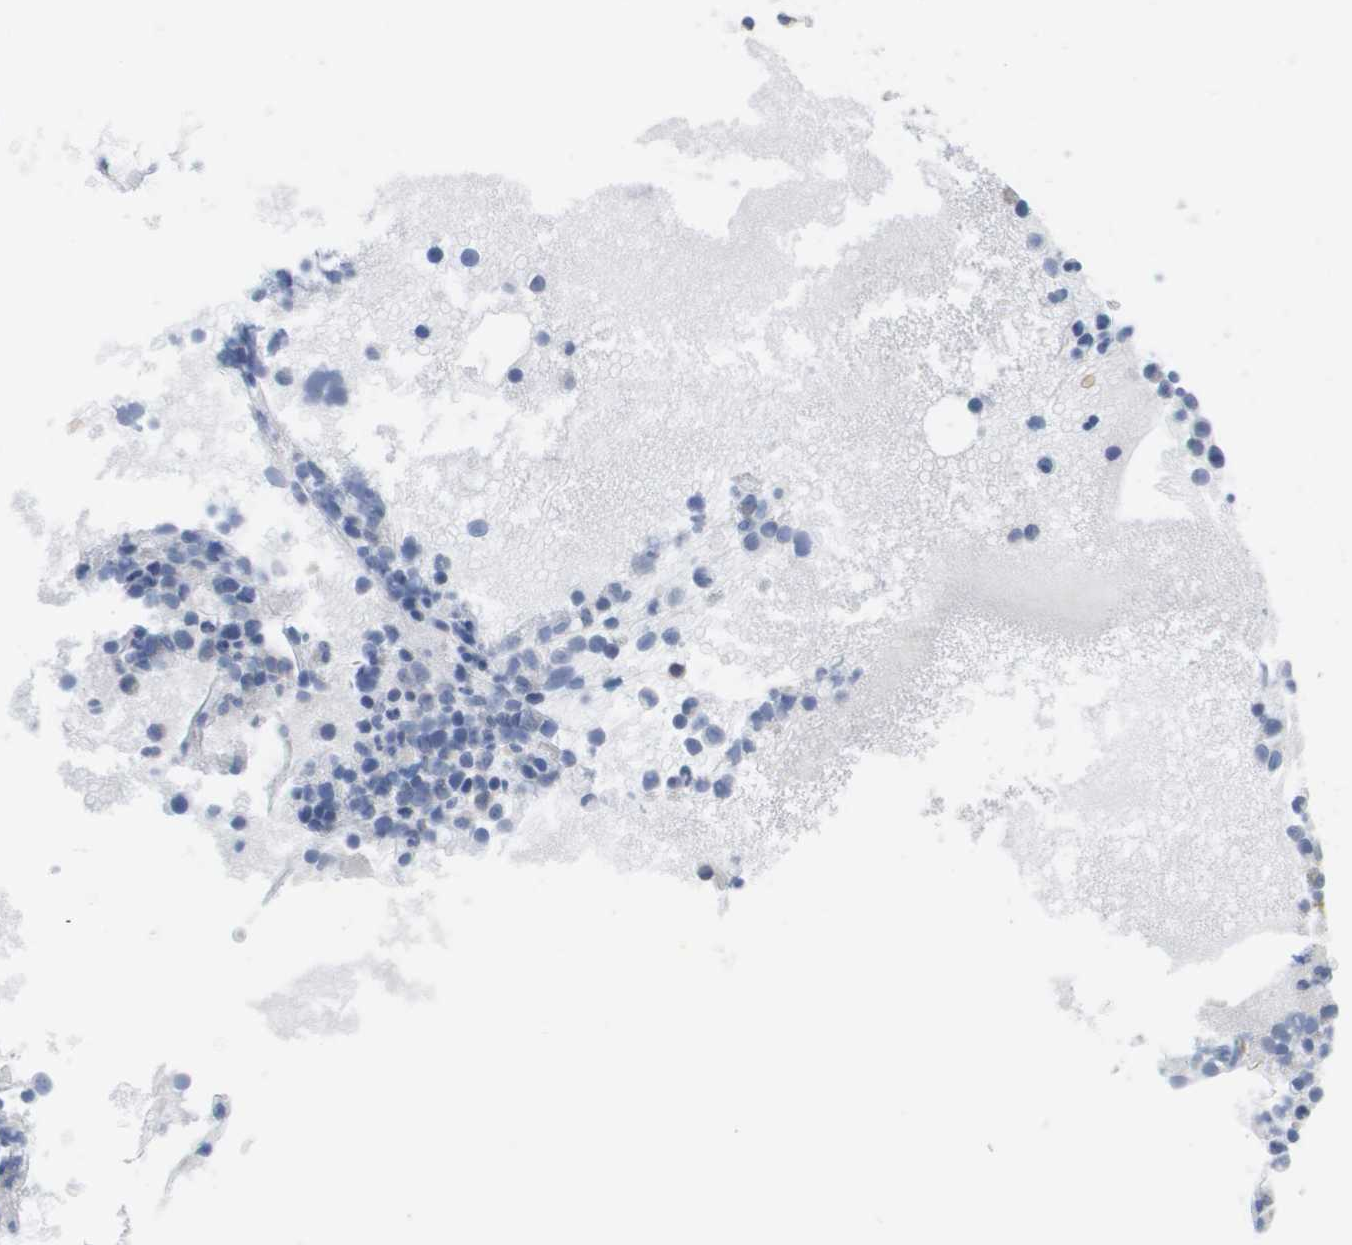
{"staining": {"intensity": "negative", "quantity": "none", "location": "none"}, "tissue": "bone marrow", "cell_type": "Hematopoietic cells", "image_type": "normal", "snomed": [{"axis": "morphology", "description": "Normal tissue, NOS"}, {"axis": "morphology", "description": "Inflammation, NOS"}, {"axis": "topography", "description": "Bone marrow"}], "caption": "IHC micrograph of unremarkable bone marrow stained for a protein (brown), which demonstrates no positivity in hematopoietic cells. The staining was performed using DAB (3,3'-diaminobenzidine) to visualize the protein expression in brown, while the nuclei were stained in blue with hematoxylin (Magnification: 20x).", "gene": "MTARC2", "patient": {"sex": "male", "age": 58}}